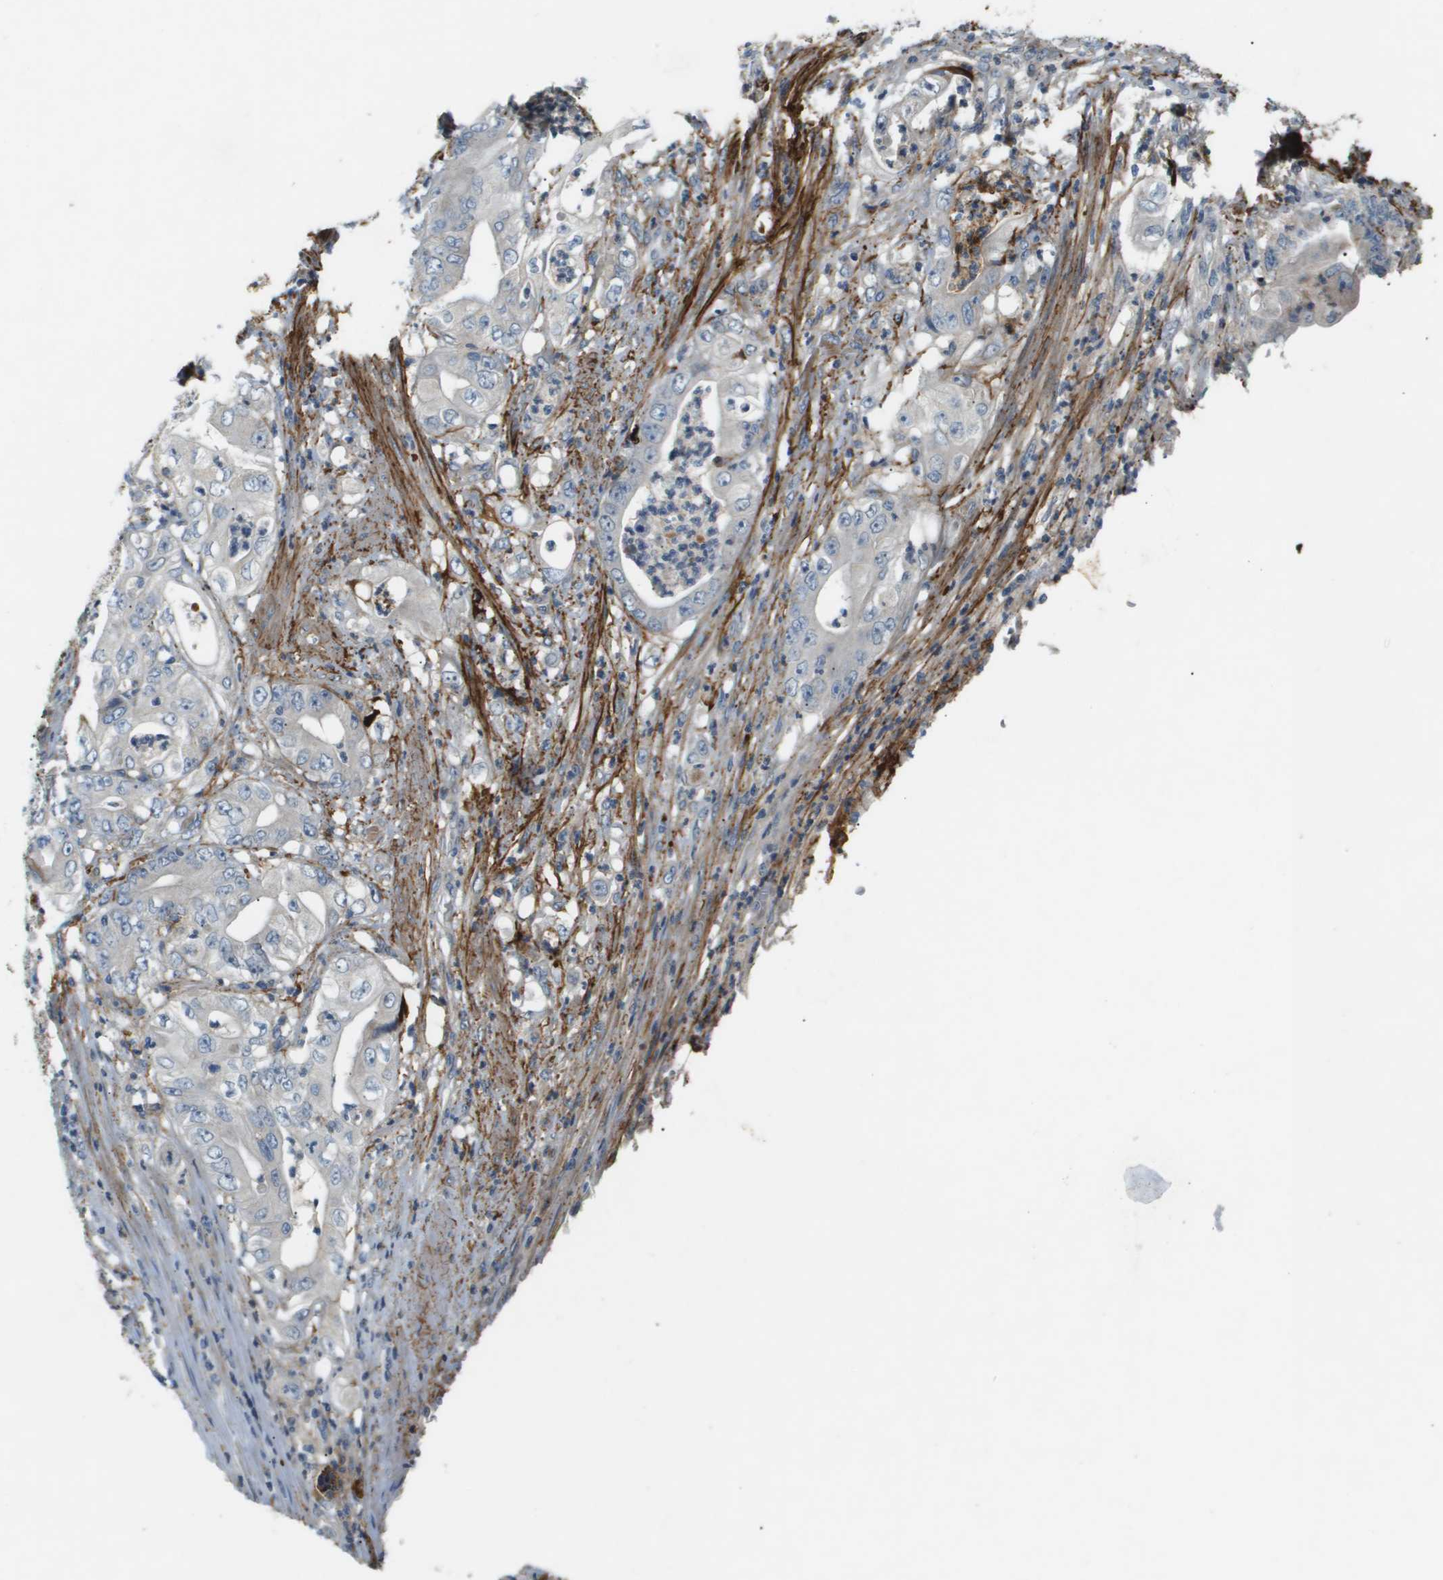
{"staining": {"intensity": "negative", "quantity": "none", "location": "none"}, "tissue": "stomach cancer", "cell_type": "Tumor cells", "image_type": "cancer", "snomed": [{"axis": "morphology", "description": "Adenocarcinoma, NOS"}, {"axis": "topography", "description": "Stomach"}], "caption": "Immunohistochemistry micrograph of human stomach cancer (adenocarcinoma) stained for a protein (brown), which demonstrates no positivity in tumor cells.", "gene": "VTN", "patient": {"sex": "female", "age": 73}}